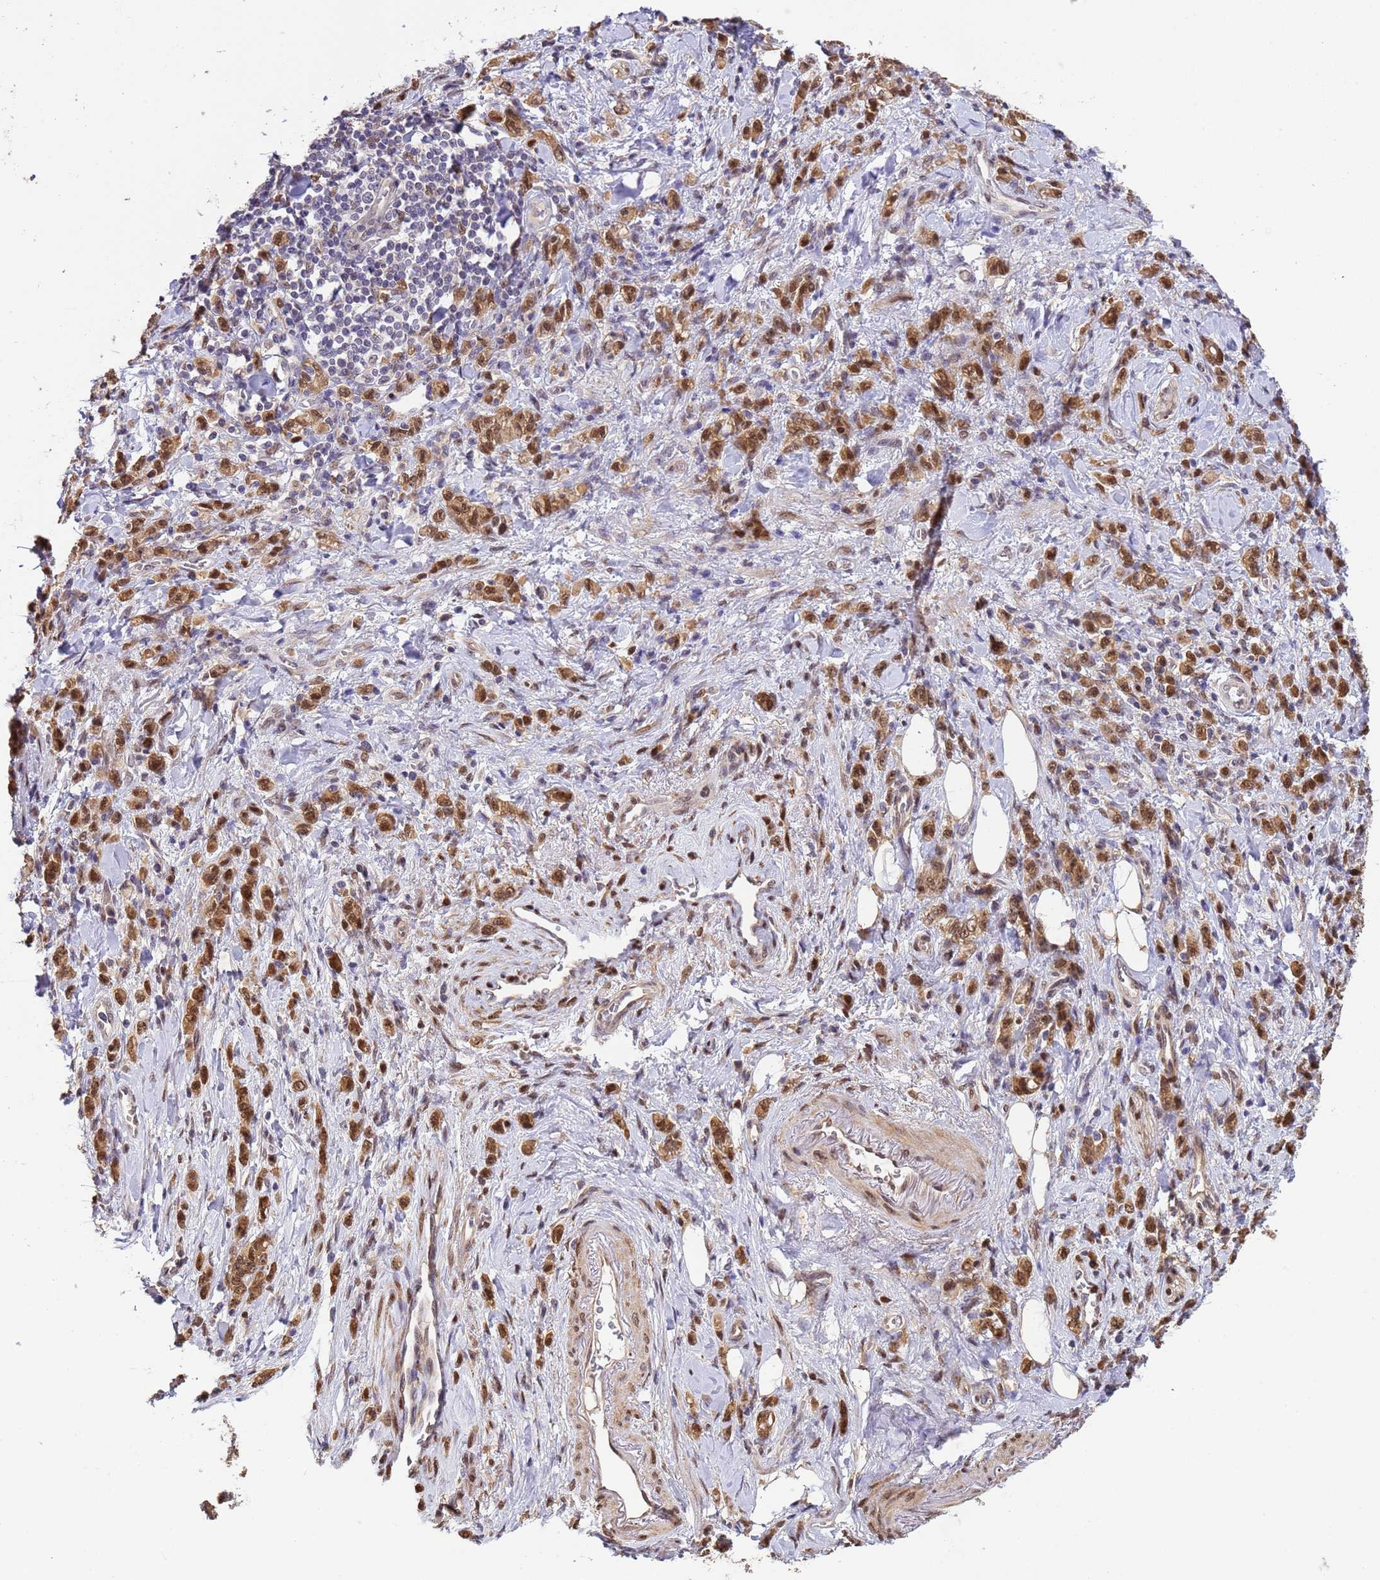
{"staining": {"intensity": "moderate", "quantity": ">75%", "location": "nuclear"}, "tissue": "stomach cancer", "cell_type": "Tumor cells", "image_type": "cancer", "snomed": [{"axis": "morphology", "description": "Adenocarcinoma, NOS"}, {"axis": "topography", "description": "Stomach"}], "caption": "A photomicrograph of human stomach adenocarcinoma stained for a protein shows moderate nuclear brown staining in tumor cells. (Stains: DAB (3,3'-diaminobenzidine) in brown, nuclei in blue, Microscopy: brightfield microscopy at high magnification).", "gene": "ZBTB5", "patient": {"sex": "male", "age": 77}}